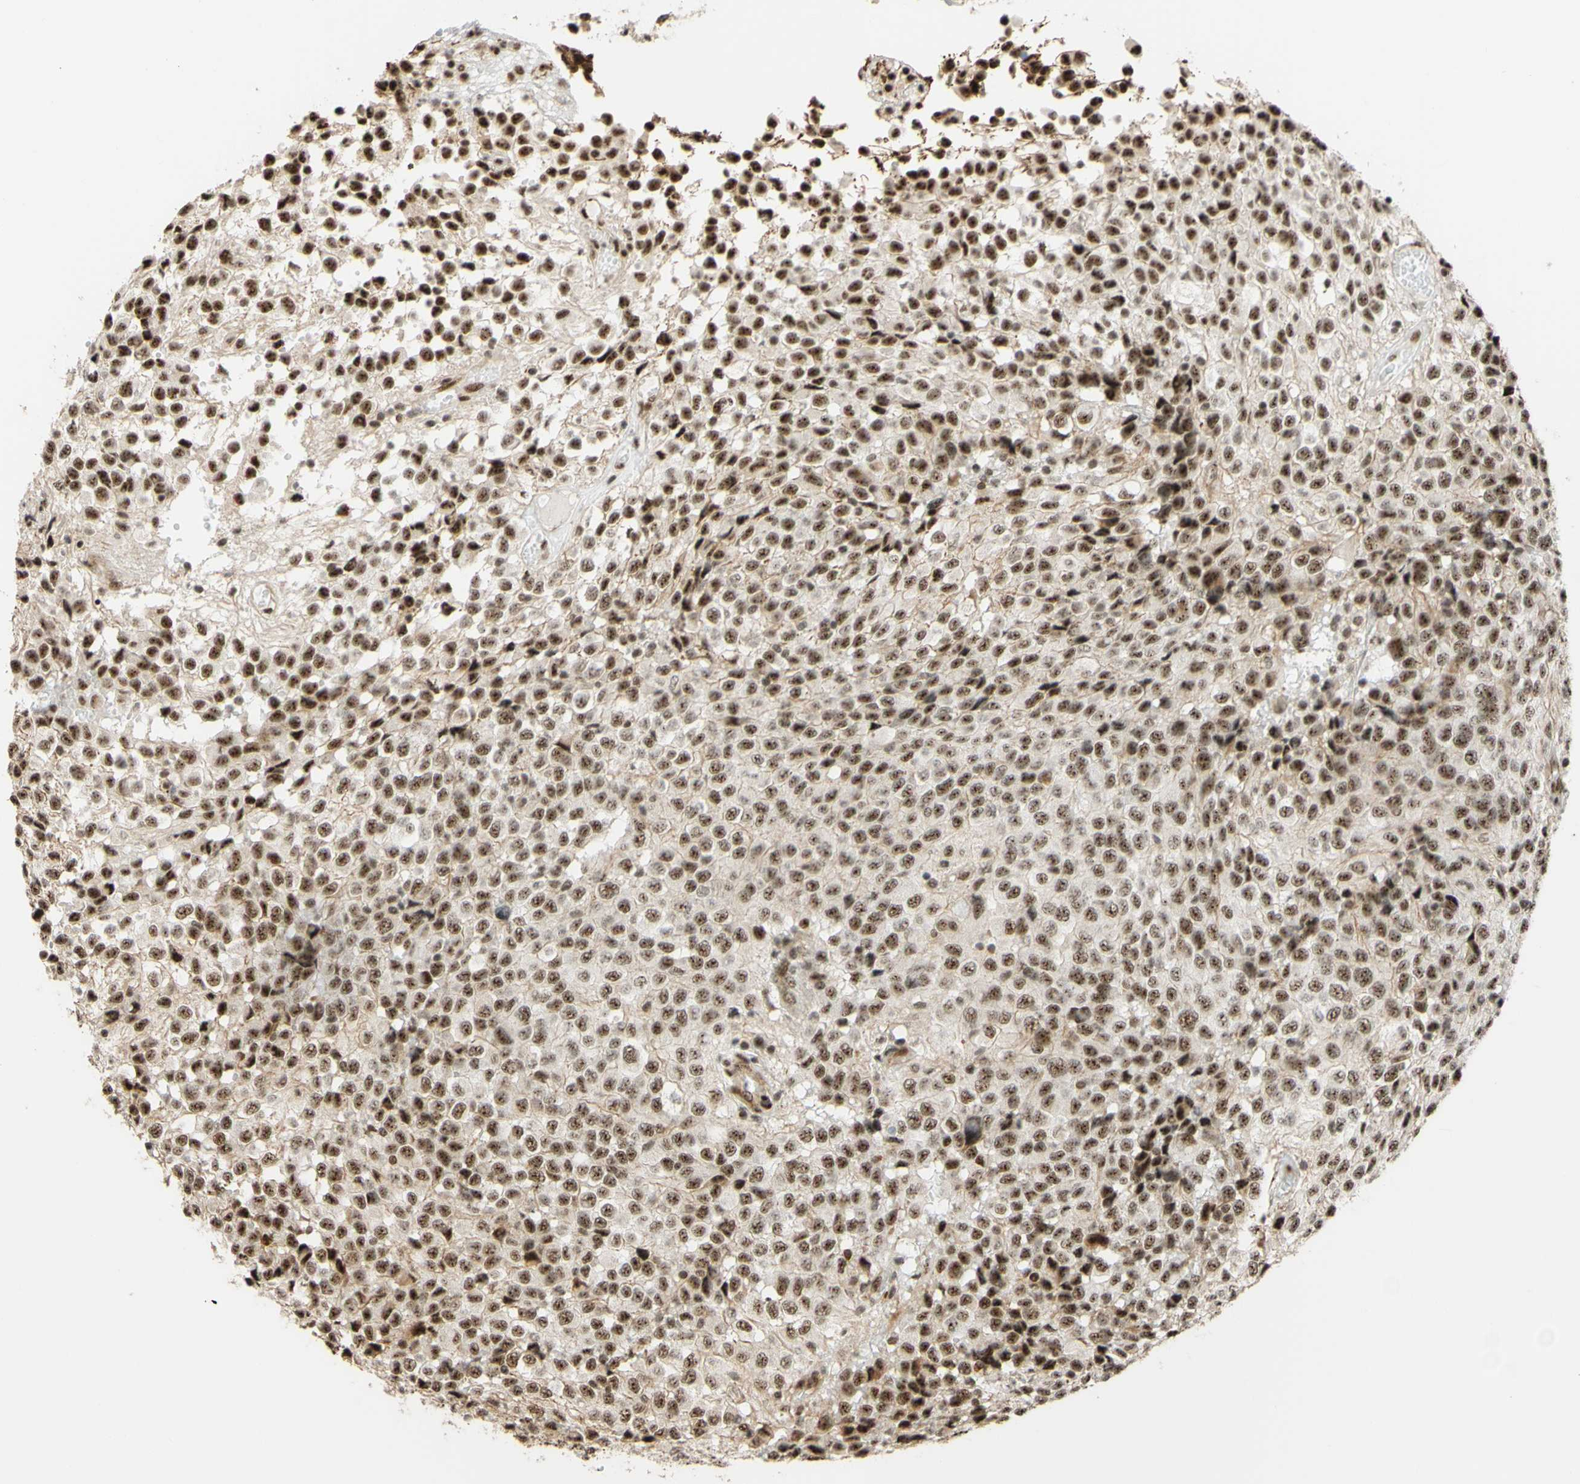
{"staining": {"intensity": "moderate", "quantity": ">75%", "location": "nuclear"}, "tissue": "glioma", "cell_type": "Tumor cells", "image_type": "cancer", "snomed": [{"axis": "morphology", "description": "Glioma, malignant, High grade"}, {"axis": "topography", "description": "Brain"}], "caption": "Immunohistochemistry micrograph of glioma stained for a protein (brown), which shows medium levels of moderate nuclear staining in approximately >75% of tumor cells.", "gene": "SAP18", "patient": {"sex": "male", "age": 32}}